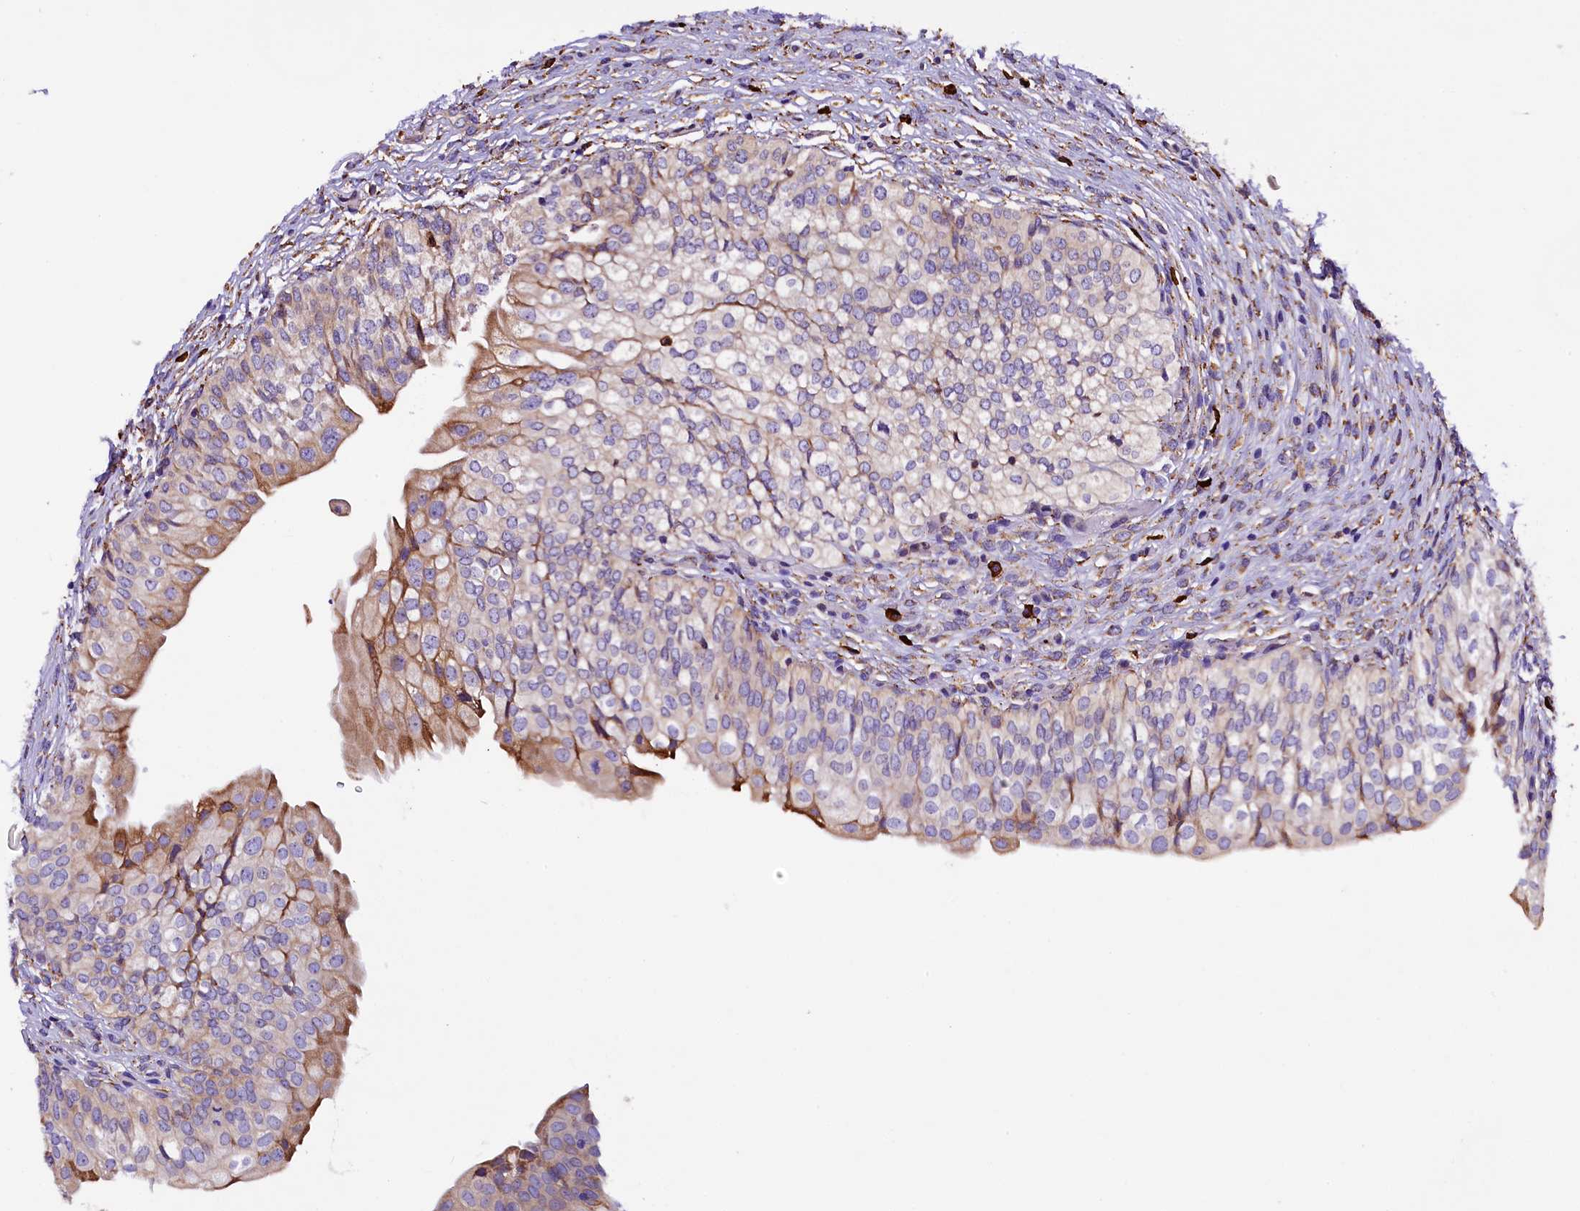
{"staining": {"intensity": "moderate", "quantity": "<25%", "location": "cytoplasmic/membranous"}, "tissue": "urinary bladder", "cell_type": "Urothelial cells", "image_type": "normal", "snomed": [{"axis": "morphology", "description": "Normal tissue, NOS"}, {"axis": "topography", "description": "Urinary bladder"}], "caption": "Immunohistochemical staining of normal urinary bladder exhibits <25% levels of moderate cytoplasmic/membranous protein positivity in about <25% of urothelial cells. Using DAB (3,3'-diaminobenzidine) (brown) and hematoxylin (blue) stains, captured at high magnification using brightfield microscopy.", "gene": "CAPS2", "patient": {"sex": "male", "age": 55}}